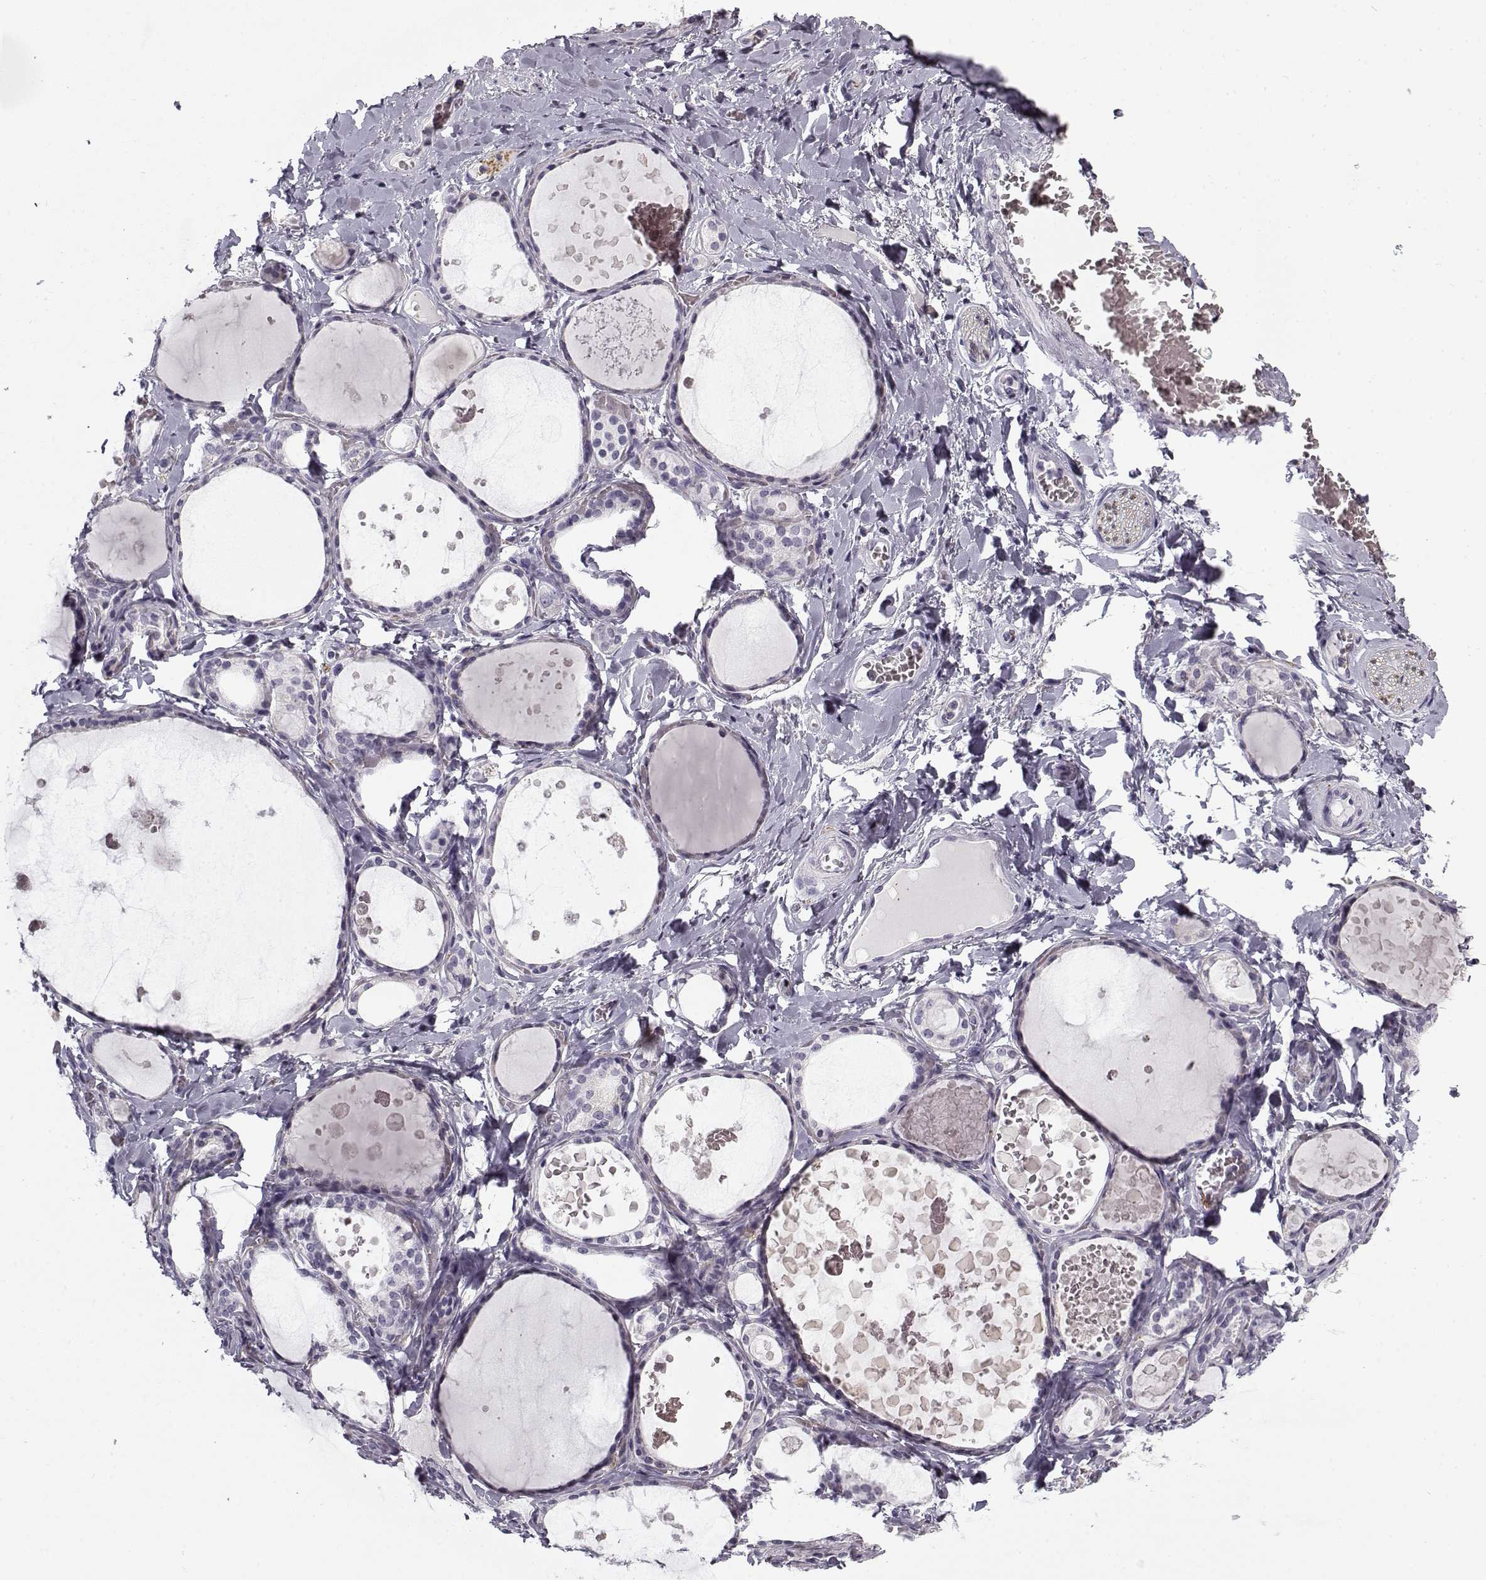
{"staining": {"intensity": "negative", "quantity": "none", "location": "none"}, "tissue": "thyroid gland", "cell_type": "Glandular cells", "image_type": "normal", "snomed": [{"axis": "morphology", "description": "Normal tissue, NOS"}, {"axis": "topography", "description": "Thyroid gland"}], "caption": "DAB (3,3'-diaminobenzidine) immunohistochemical staining of benign human thyroid gland demonstrates no significant staining in glandular cells.", "gene": "SNCA", "patient": {"sex": "female", "age": 56}}